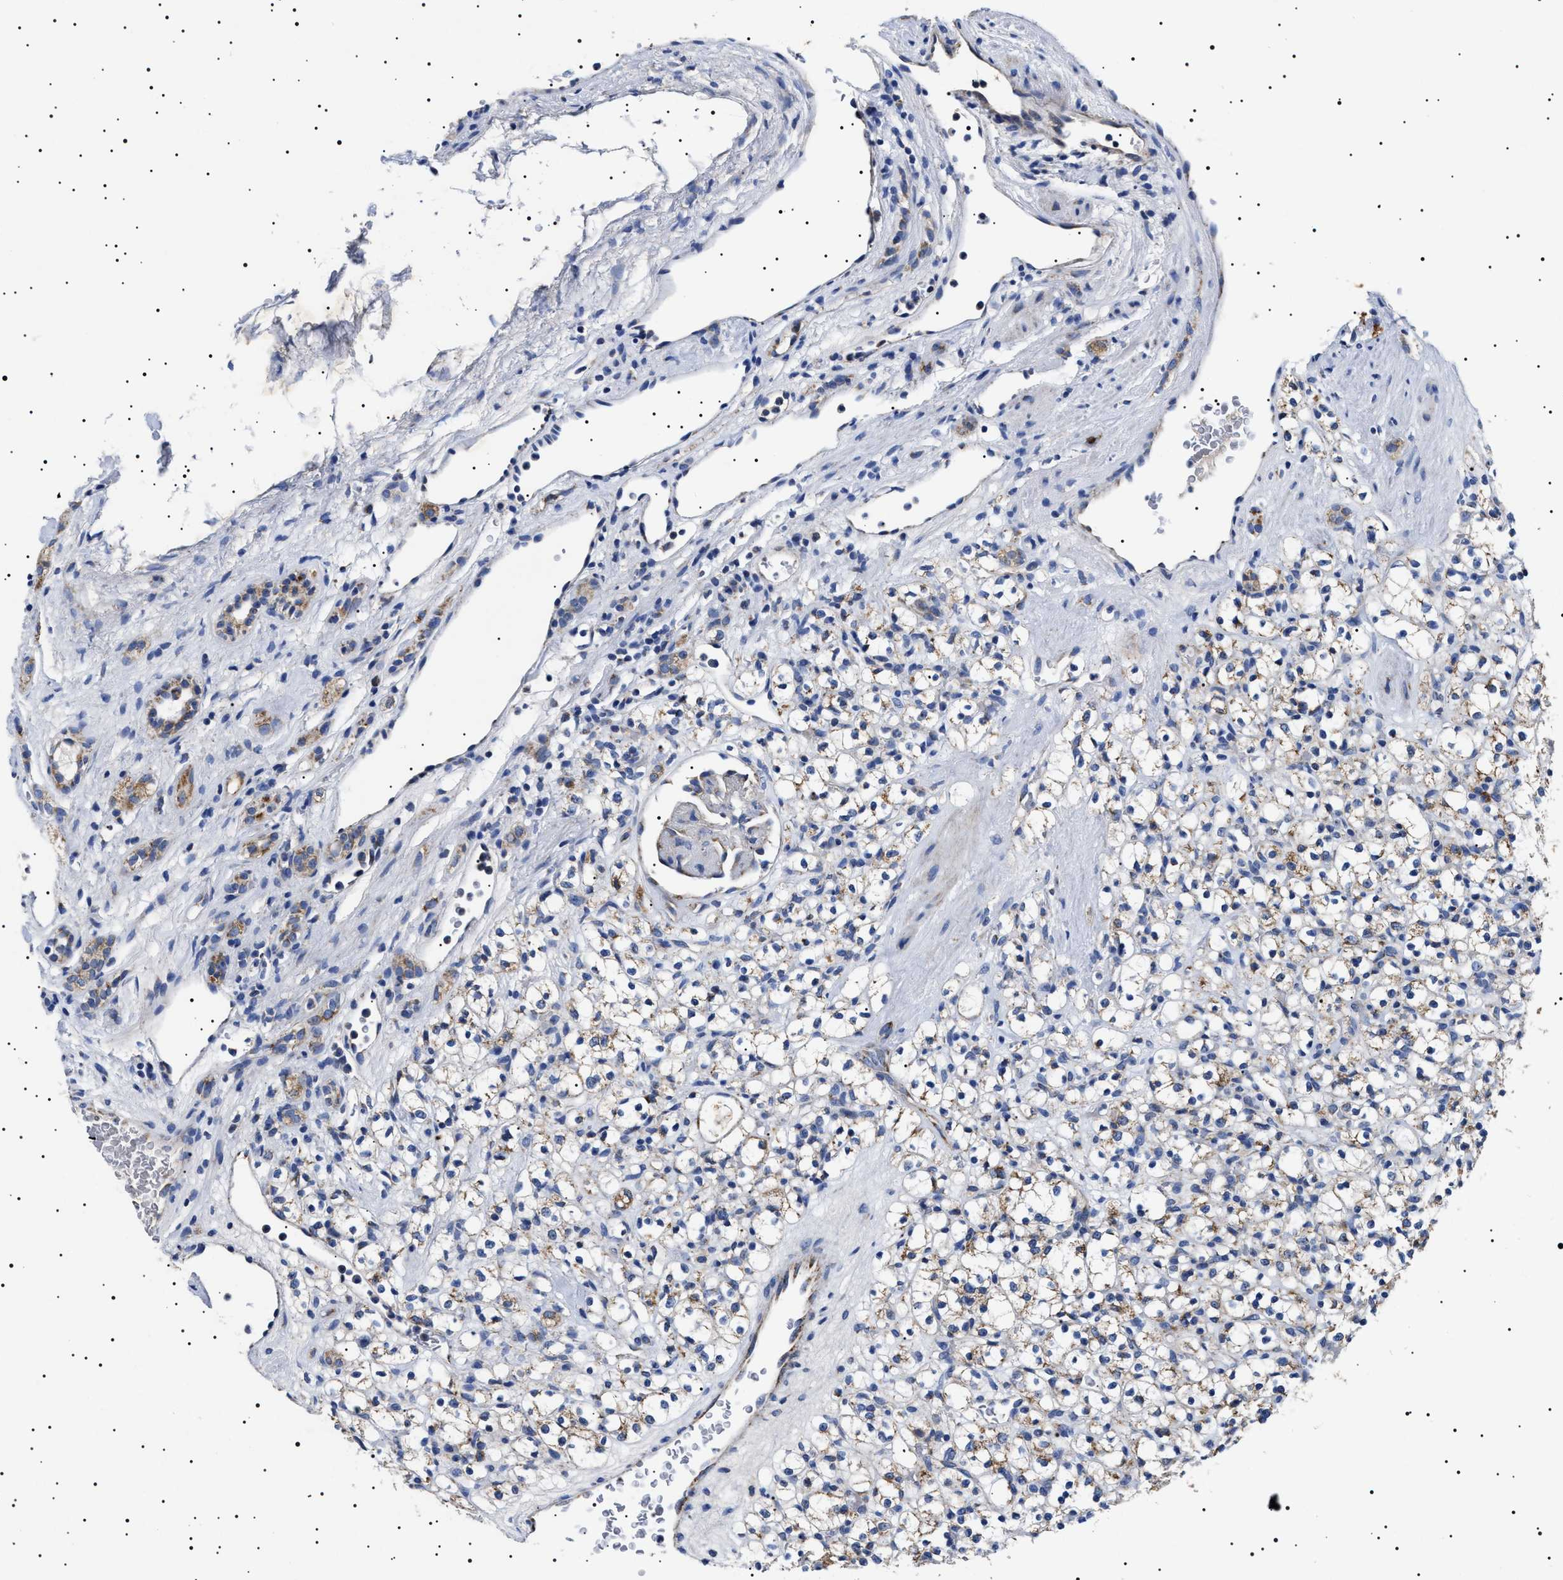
{"staining": {"intensity": "moderate", "quantity": "25%-75%", "location": "cytoplasmic/membranous"}, "tissue": "renal cancer", "cell_type": "Tumor cells", "image_type": "cancer", "snomed": [{"axis": "morphology", "description": "Normal tissue, NOS"}, {"axis": "morphology", "description": "Adenocarcinoma, NOS"}, {"axis": "topography", "description": "Kidney"}], "caption": "Adenocarcinoma (renal) stained with a brown dye shows moderate cytoplasmic/membranous positive staining in about 25%-75% of tumor cells.", "gene": "CHRDL2", "patient": {"sex": "female", "age": 72}}